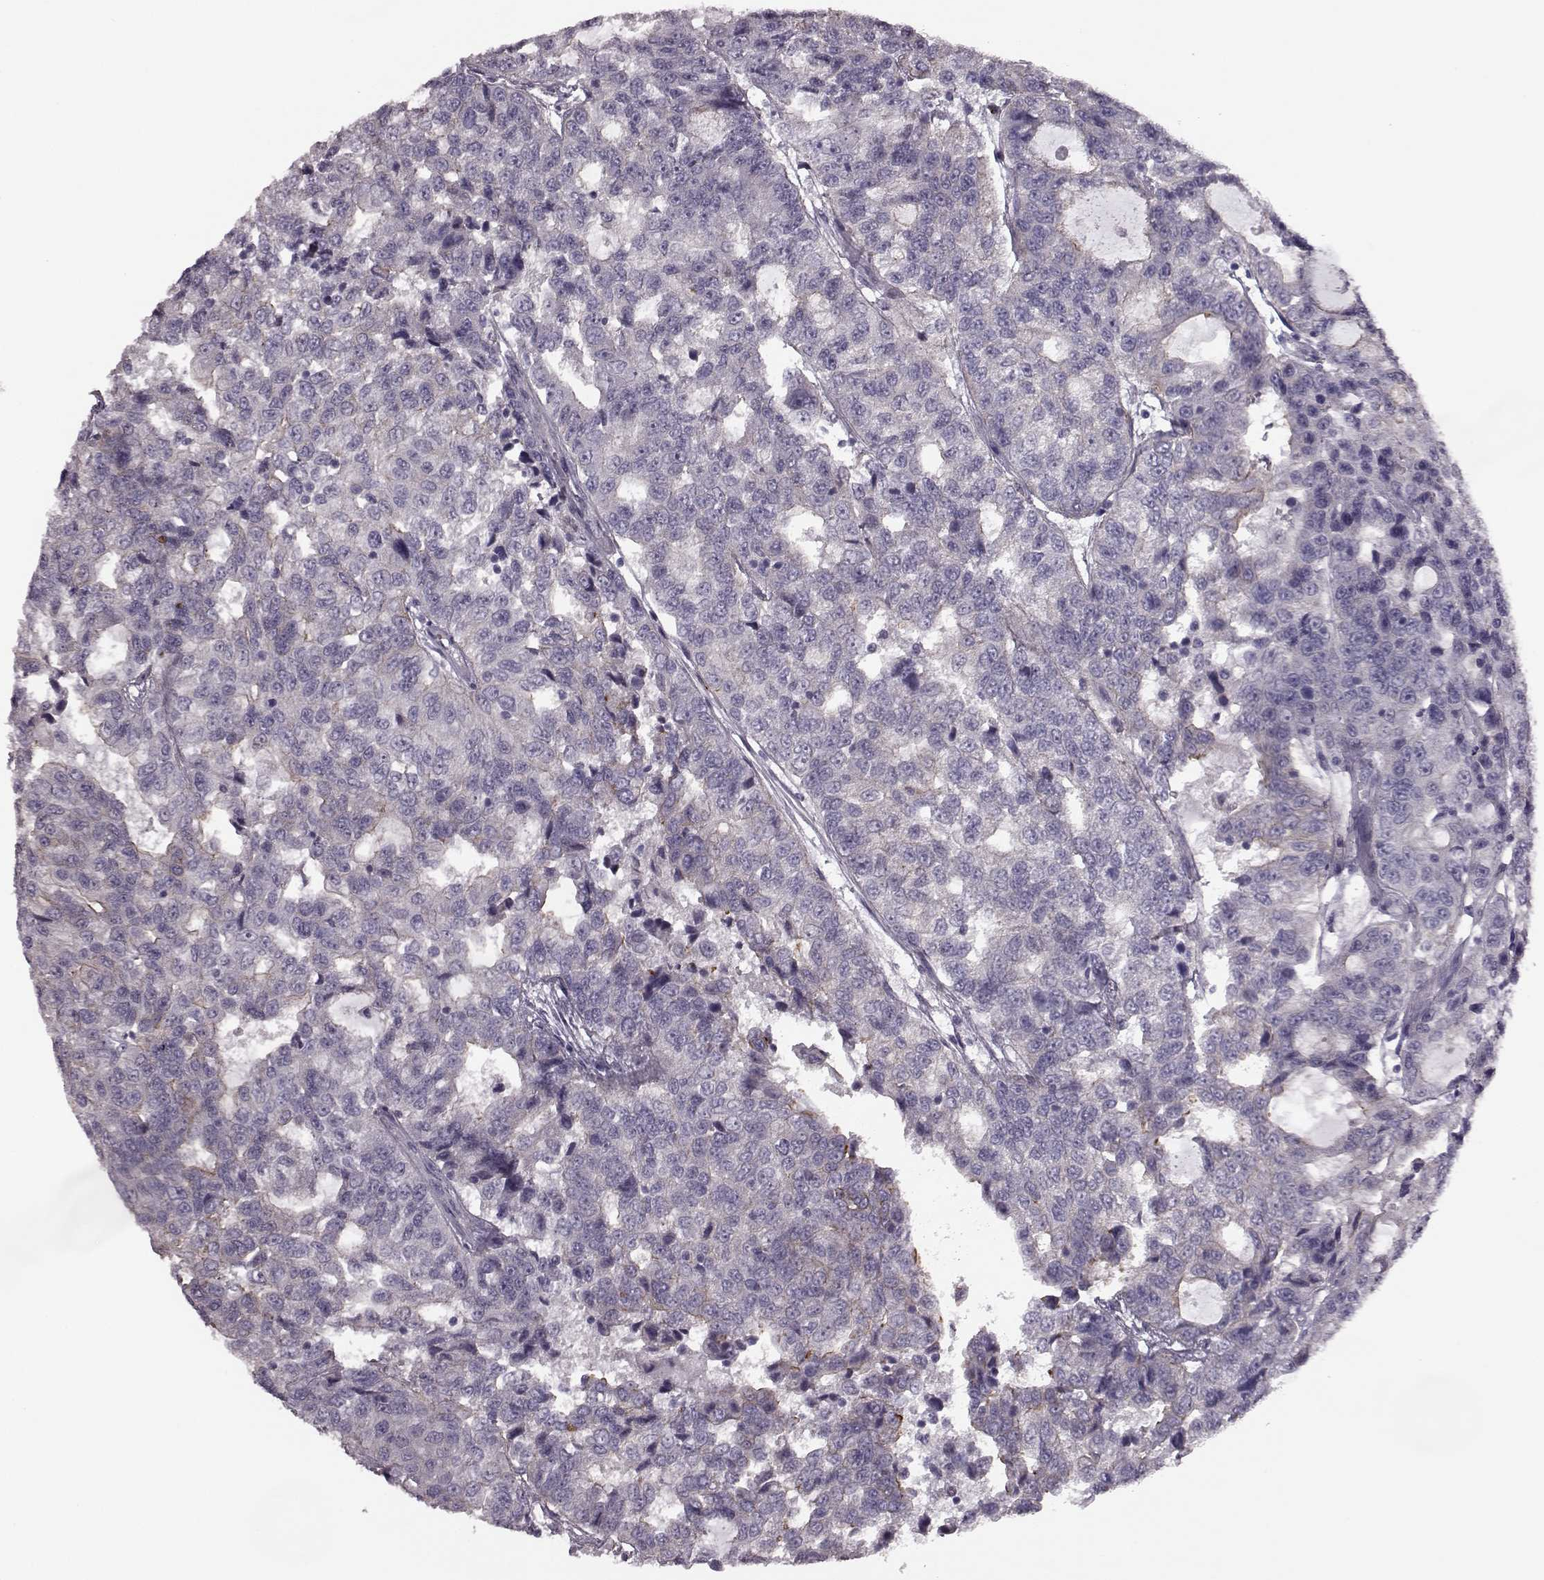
{"staining": {"intensity": "negative", "quantity": "none", "location": "none"}, "tissue": "urothelial cancer", "cell_type": "Tumor cells", "image_type": "cancer", "snomed": [{"axis": "morphology", "description": "Urothelial carcinoma, NOS"}, {"axis": "morphology", "description": "Urothelial carcinoma, High grade"}, {"axis": "topography", "description": "Urinary bladder"}], "caption": "A histopathology image of human high-grade urothelial carcinoma is negative for staining in tumor cells.", "gene": "SNTG1", "patient": {"sex": "female", "age": 73}}